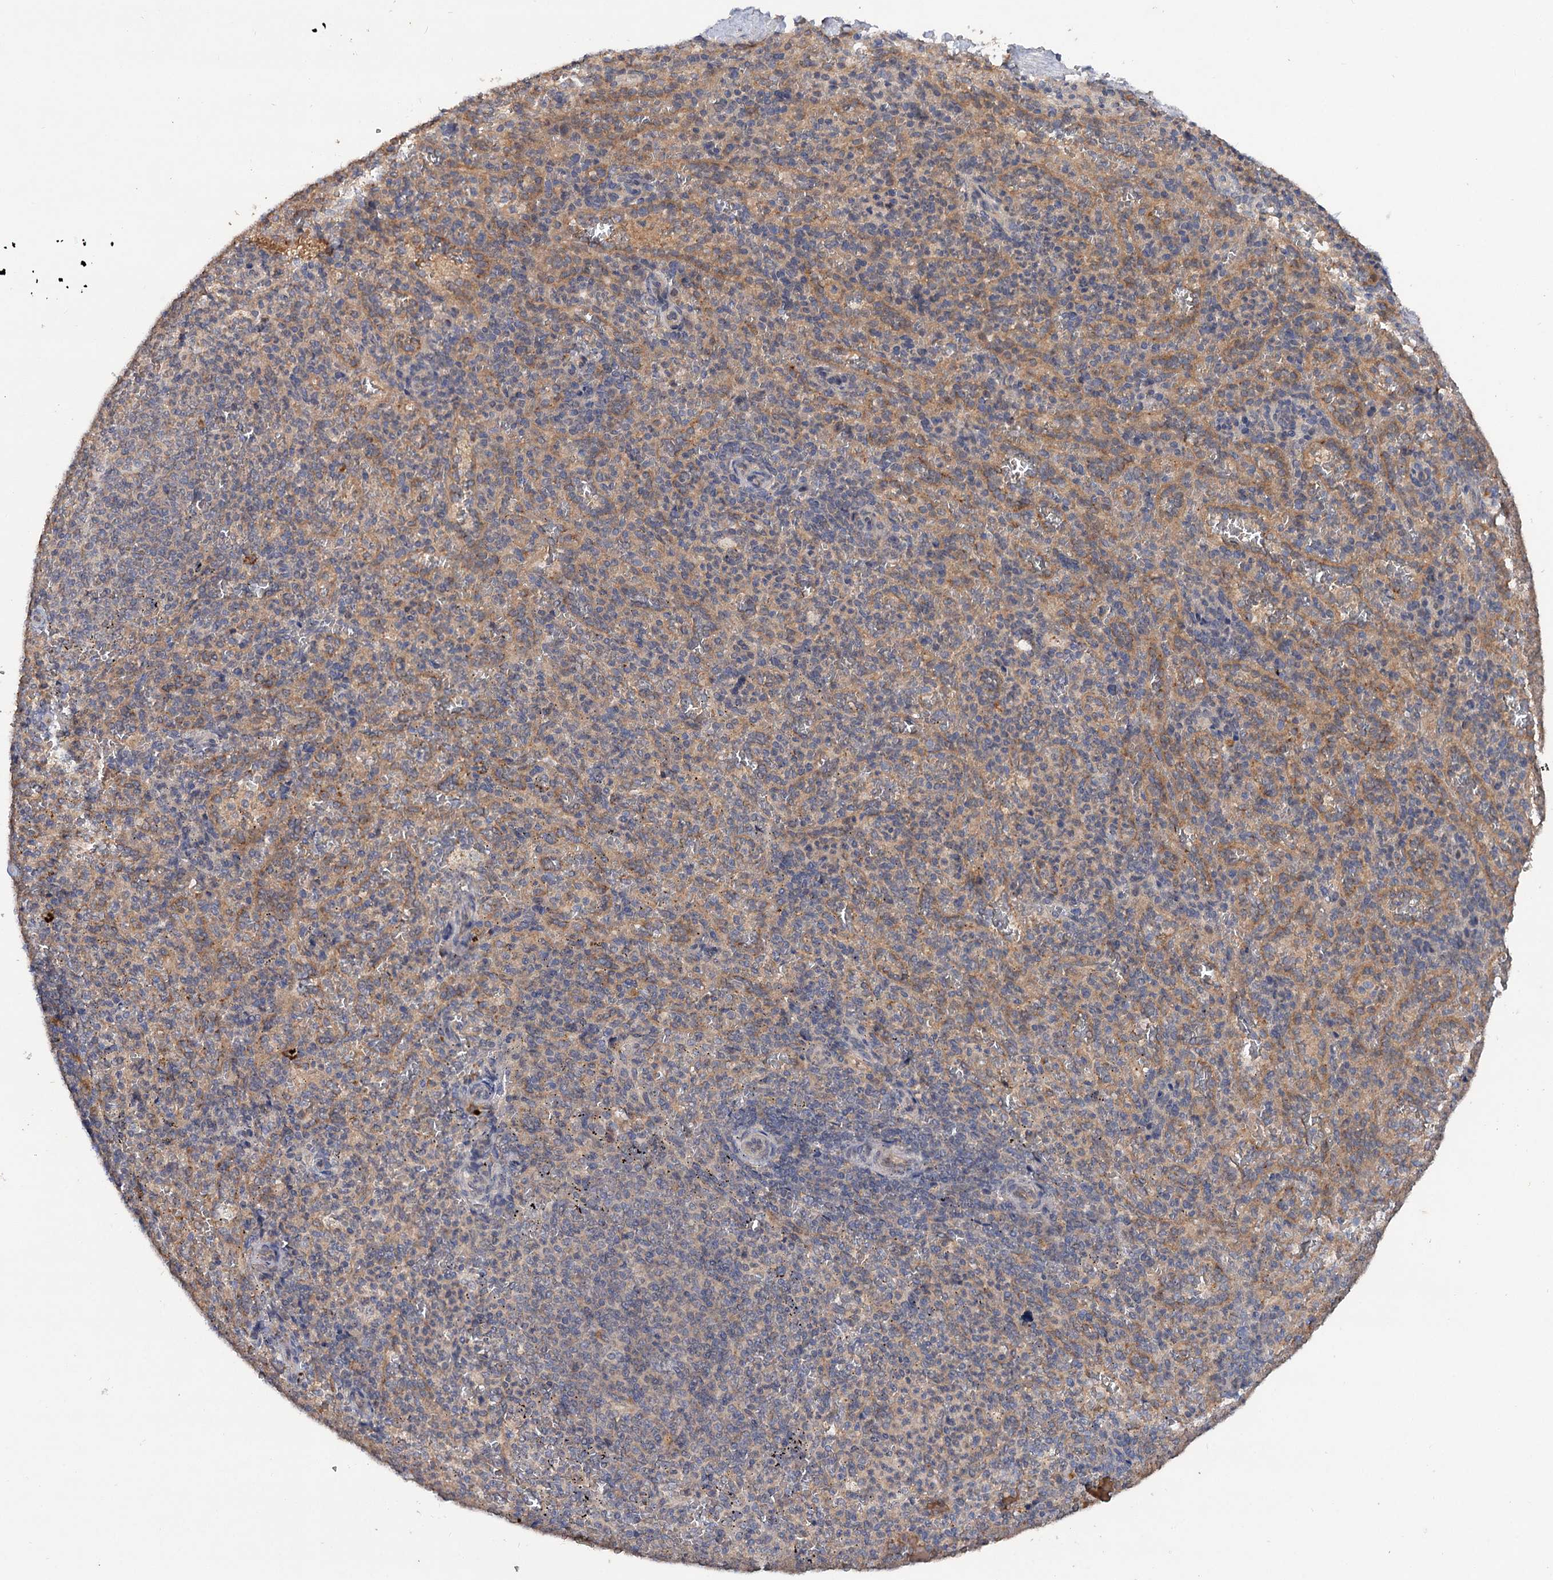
{"staining": {"intensity": "weak", "quantity": "25%-75%", "location": "cytoplasmic/membranous"}, "tissue": "spleen", "cell_type": "Cells in red pulp", "image_type": "normal", "snomed": [{"axis": "morphology", "description": "Normal tissue, NOS"}, {"axis": "topography", "description": "Spleen"}], "caption": "This photomicrograph displays IHC staining of benign human spleen, with low weak cytoplasmic/membranous staining in about 25%-75% of cells in red pulp.", "gene": "NUDCD2", "patient": {"sex": "female", "age": 21}}